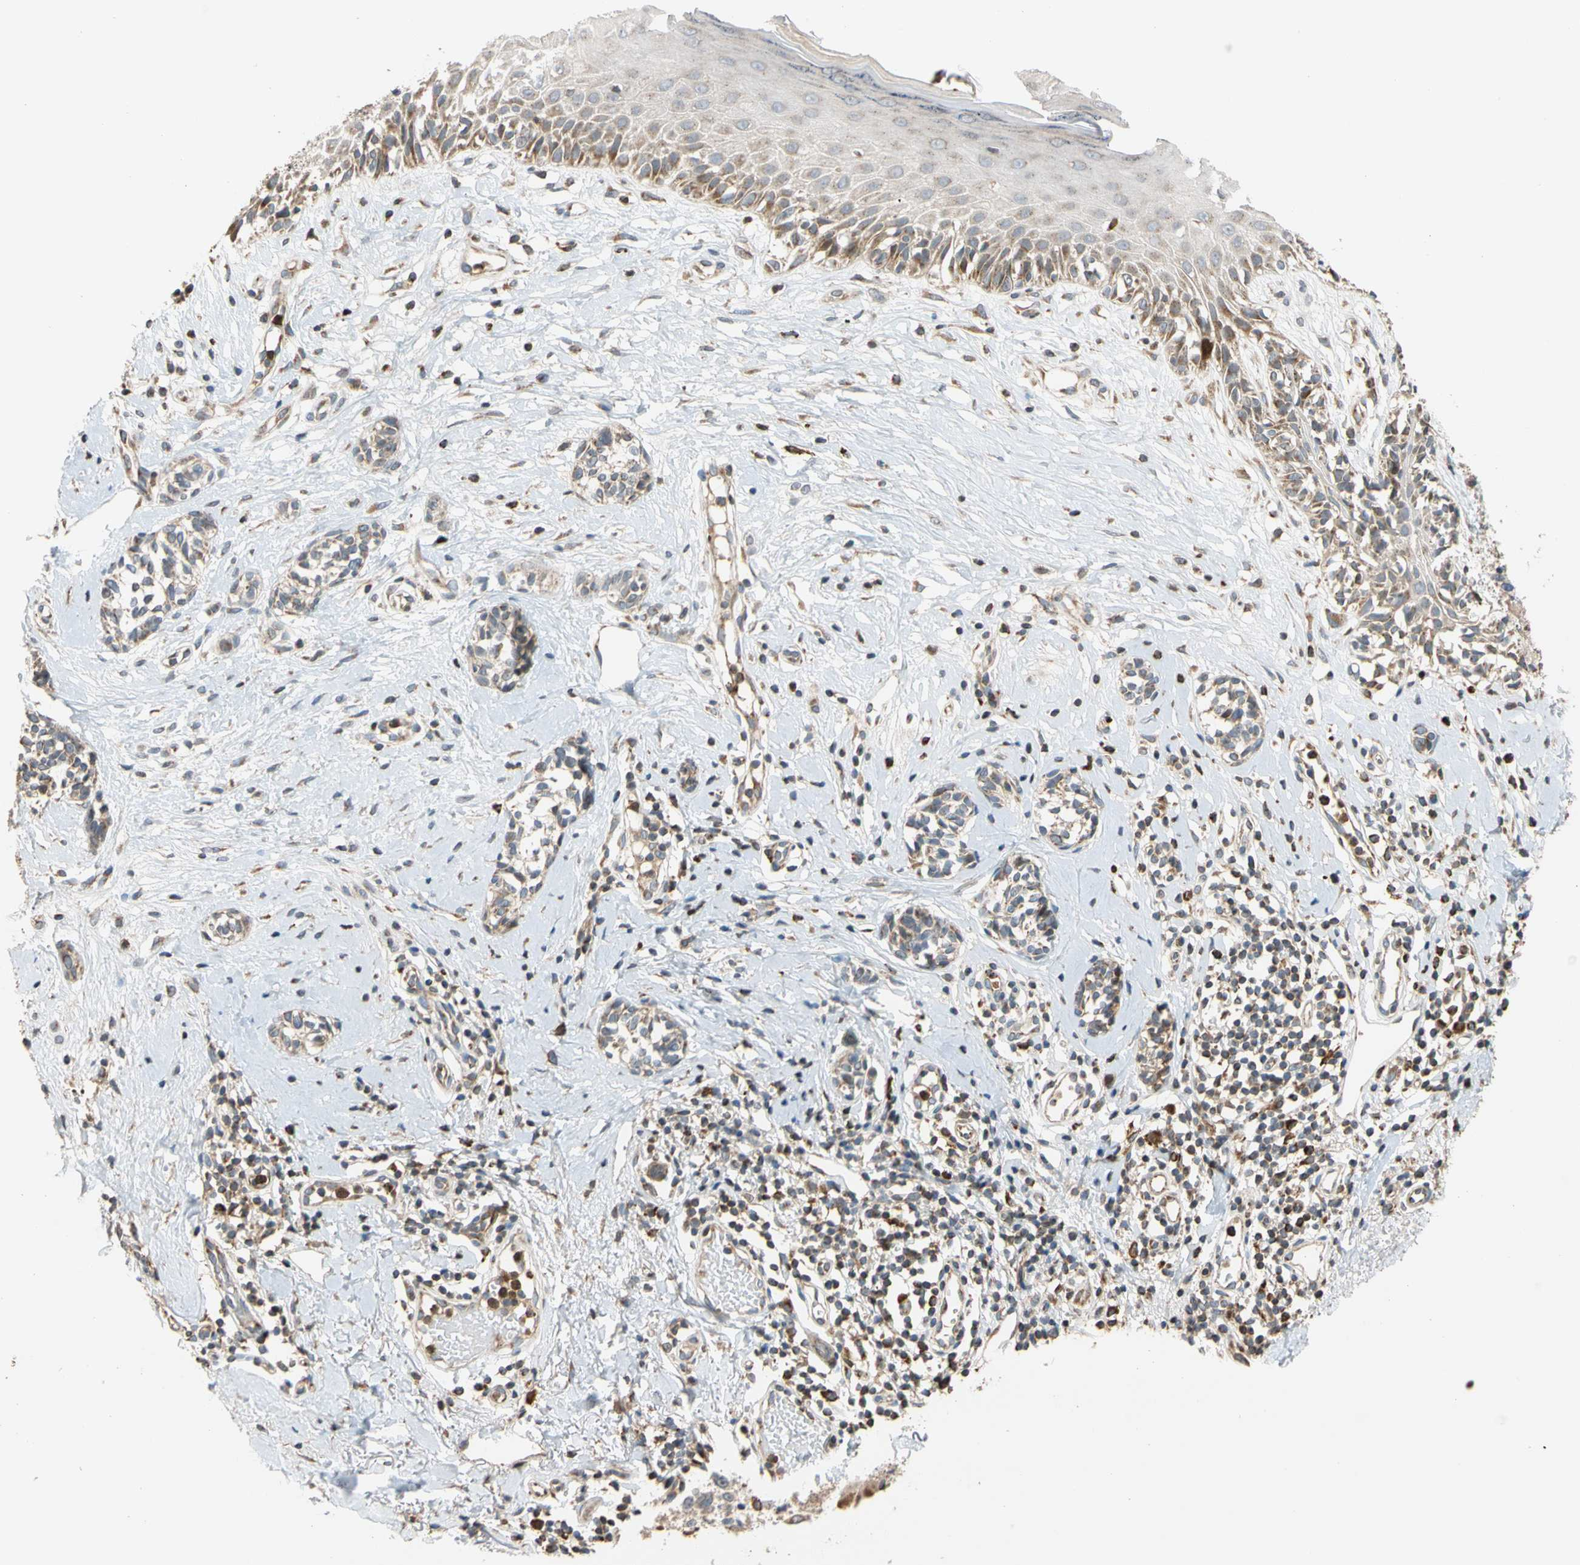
{"staining": {"intensity": "weak", "quantity": "25%-75%", "location": "cytoplasmic/membranous"}, "tissue": "melanoma", "cell_type": "Tumor cells", "image_type": "cancer", "snomed": [{"axis": "morphology", "description": "Malignant melanoma, NOS"}, {"axis": "topography", "description": "Skin"}], "caption": "Melanoma tissue displays weak cytoplasmic/membranous expression in about 25%-75% of tumor cells, visualized by immunohistochemistry.", "gene": "IP6K2", "patient": {"sex": "male", "age": 64}}